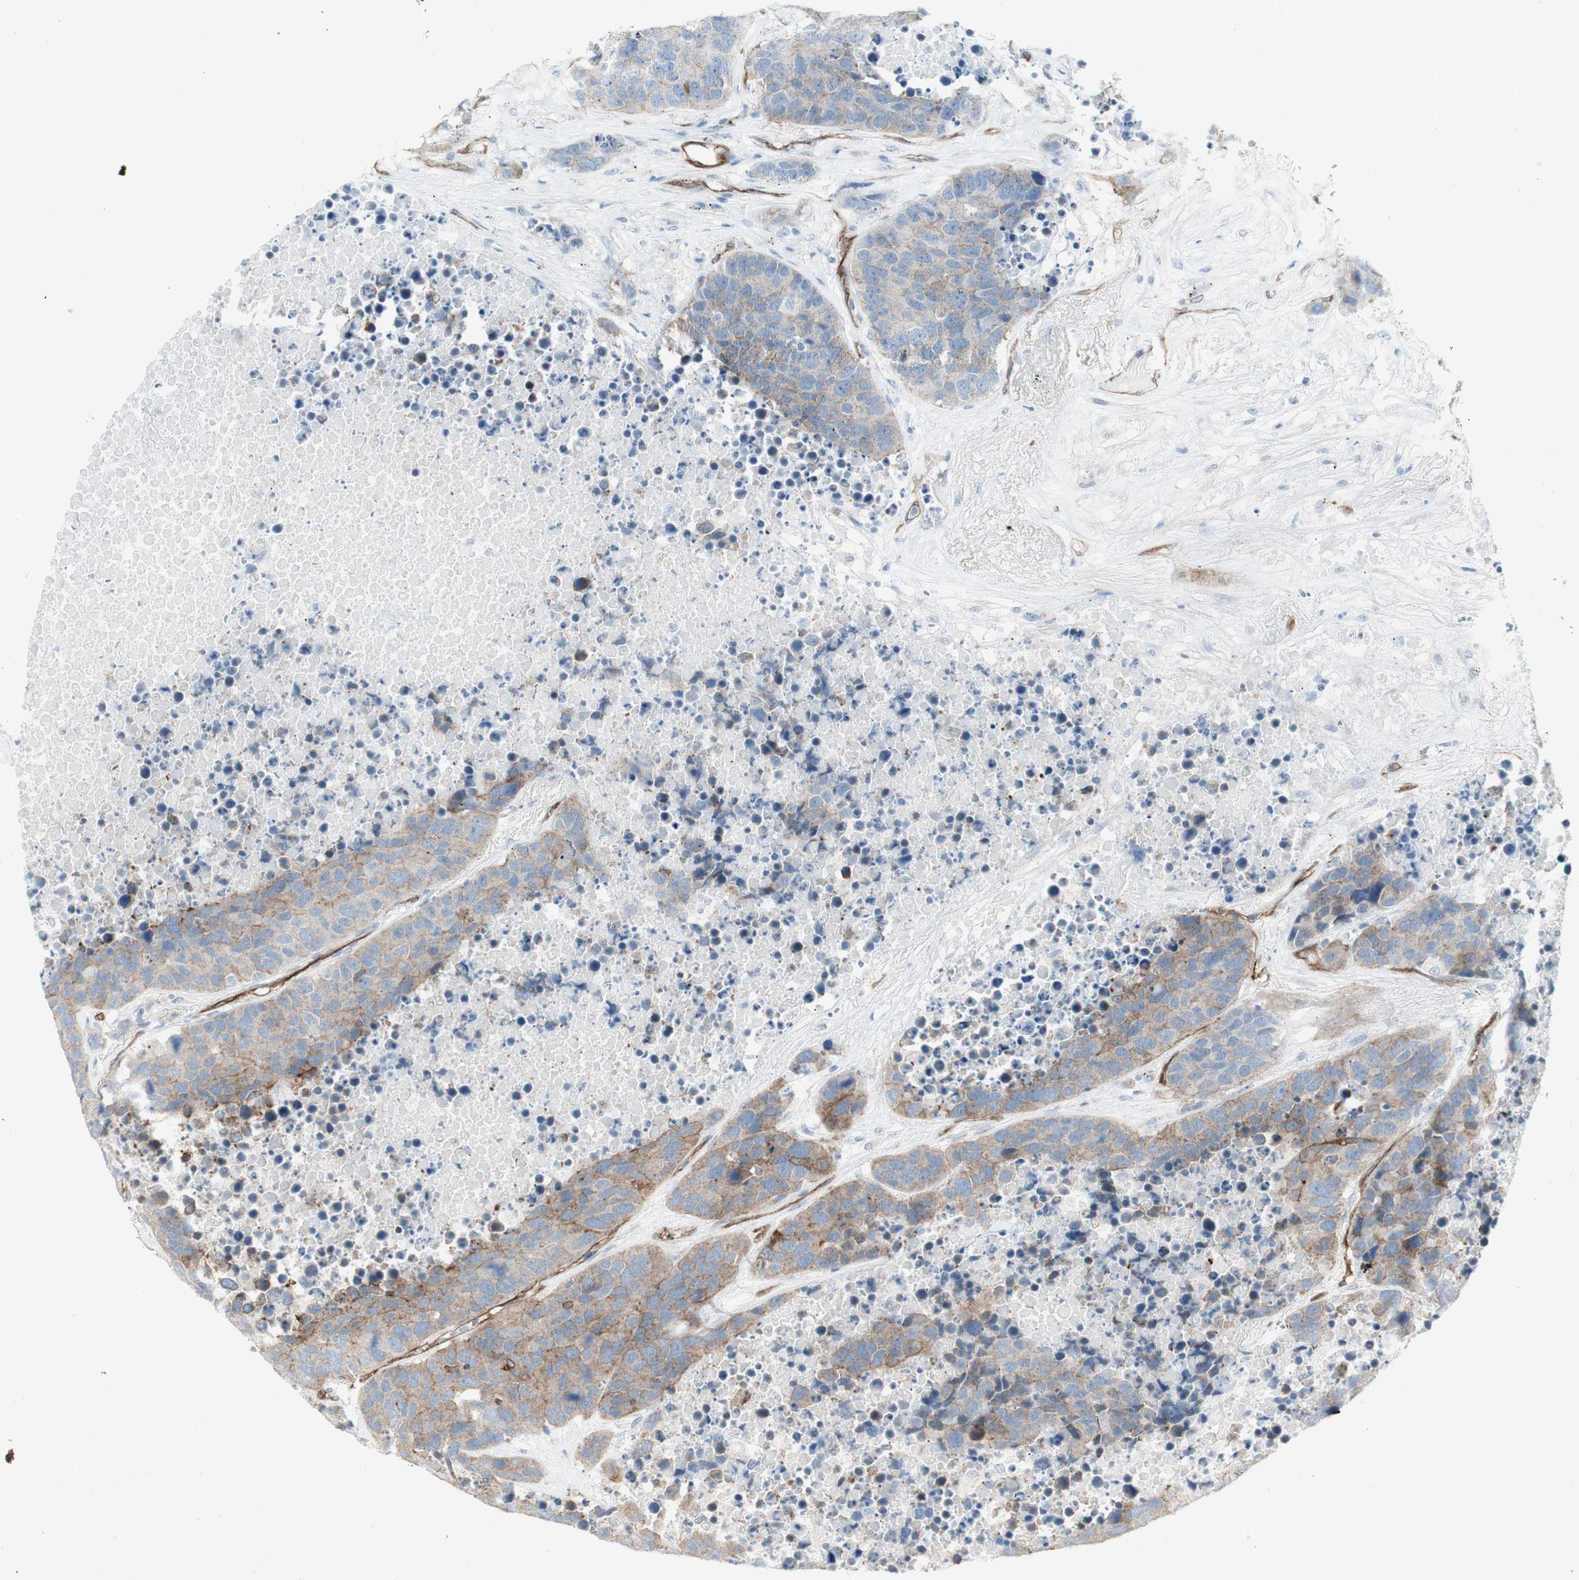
{"staining": {"intensity": "weak", "quantity": "25%-75%", "location": "cytoplasmic/membranous"}, "tissue": "carcinoid", "cell_type": "Tumor cells", "image_type": "cancer", "snomed": [{"axis": "morphology", "description": "Carcinoid, malignant, NOS"}, {"axis": "topography", "description": "Lung"}], "caption": "IHC photomicrograph of neoplastic tissue: malignant carcinoid stained using IHC exhibits low levels of weak protein expression localized specifically in the cytoplasmic/membranous of tumor cells, appearing as a cytoplasmic/membranous brown color.", "gene": "MYO6", "patient": {"sex": "male", "age": 60}}